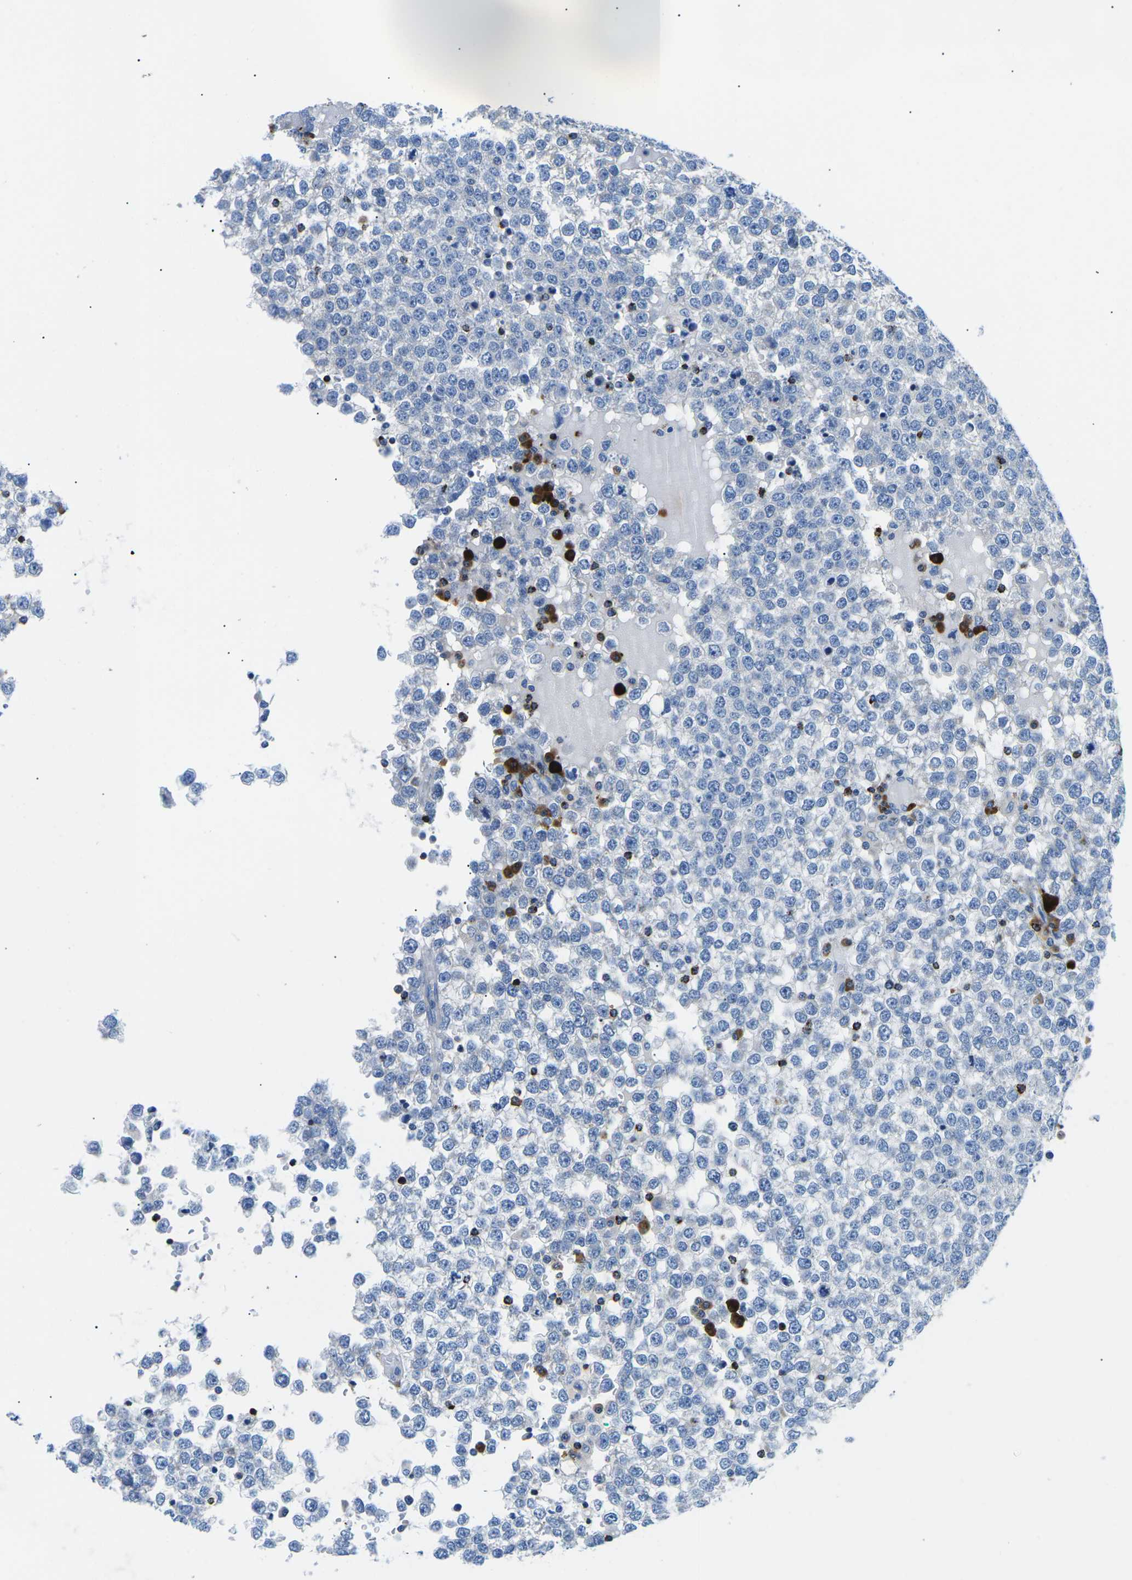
{"staining": {"intensity": "negative", "quantity": "none", "location": "none"}, "tissue": "testis cancer", "cell_type": "Tumor cells", "image_type": "cancer", "snomed": [{"axis": "morphology", "description": "Seminoma, NOS"}, {"axis": "topography", "description": "Testis"}], "caption": "Photomicrograph shows no significant protein expression in tumor cells of testis seminoma.", "gene": "MC4R", "patient": {"sex": "male", "age": 65}}